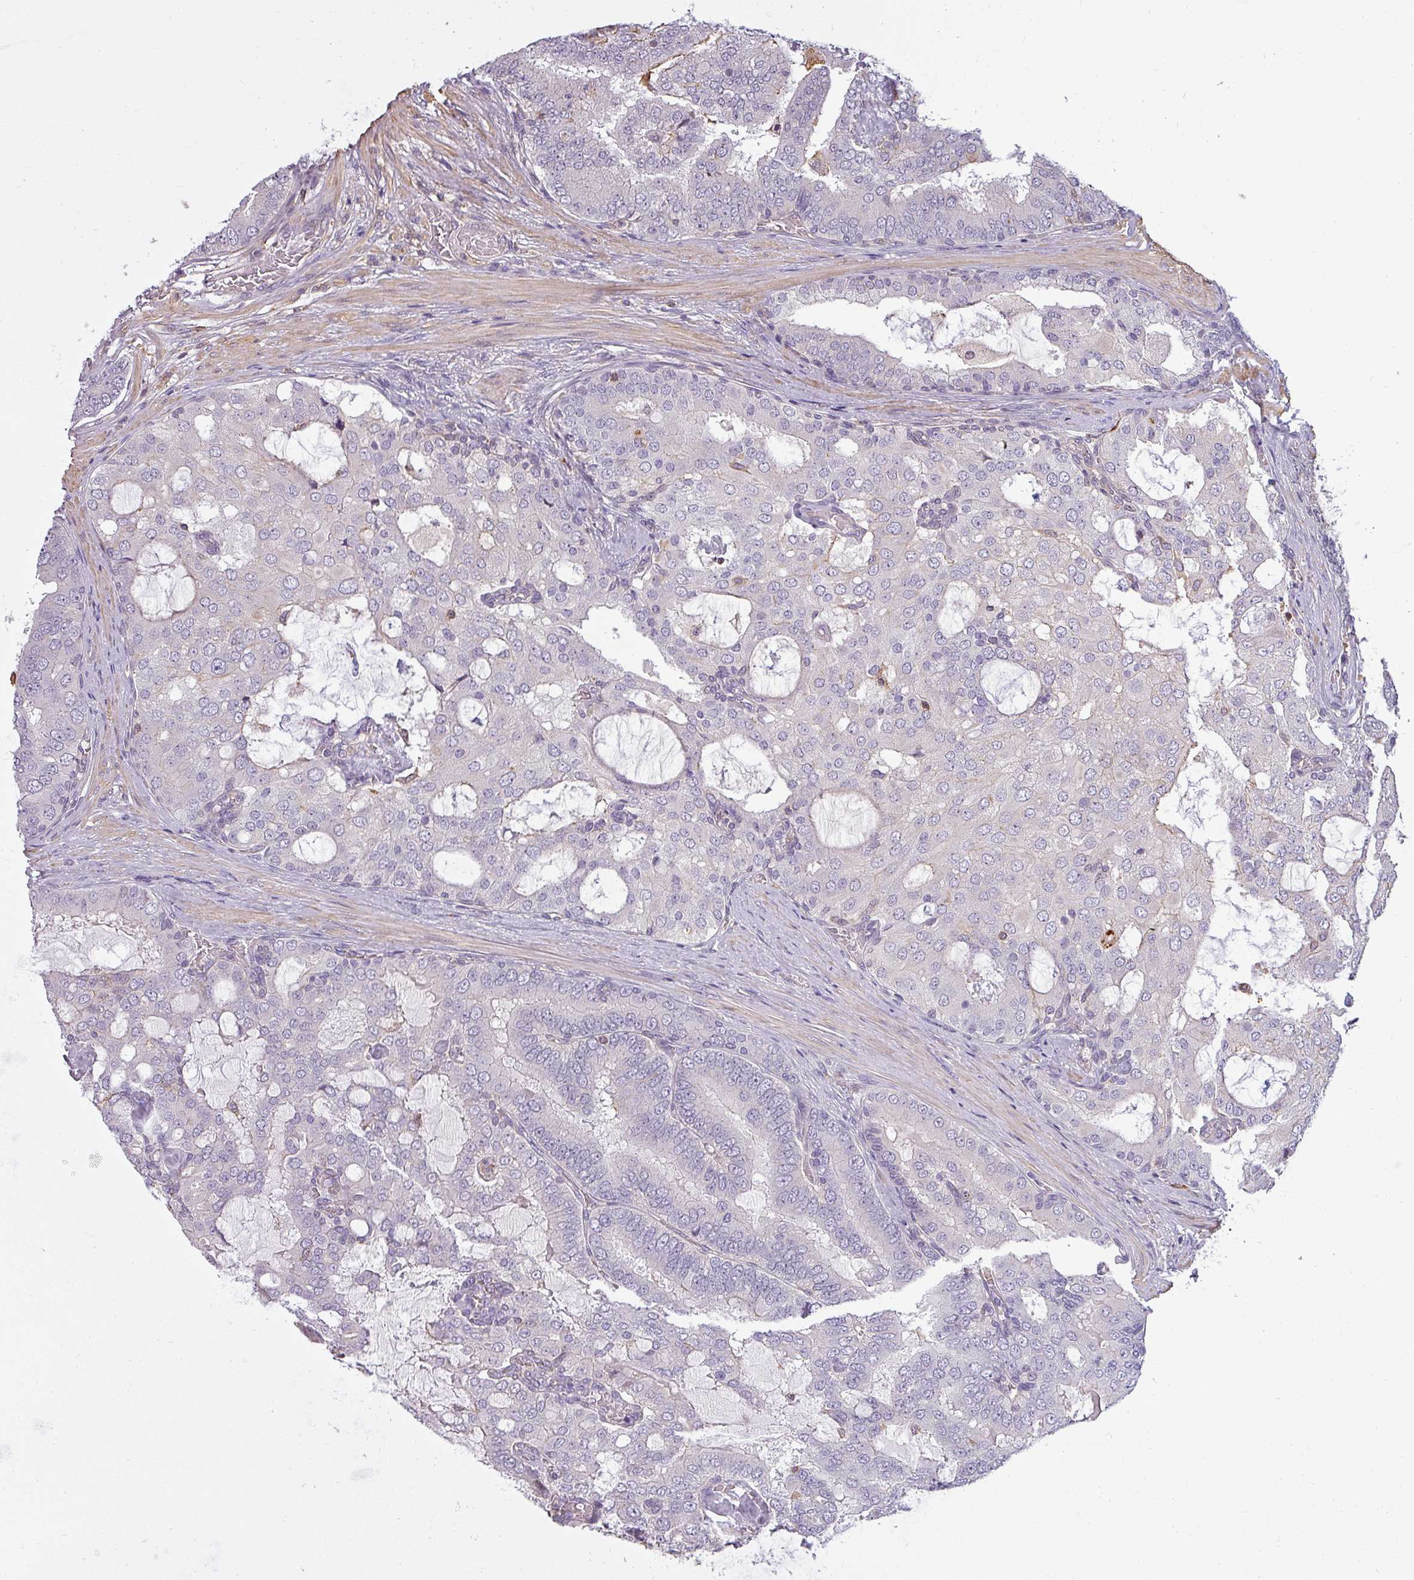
{"staining": {"intensity": "negative", "quantity": "none", "location": "none"}, "tissue": "prostate cancer", "cell_type": "Tumor cells", "image_type": "cancer", "snomed": [{"axis": "morphology", "description": "Adenocarcinoma, High grade"}, {"axis": "topography", "description": "Prostate"}], "caption": "The IHC histopathology image has no significant positivity in tumor cells of high-grade adenocarcinoma (prostate) tissue.", "gene": "ZNF835", "patient": {"sex": "male", "age": 55}}